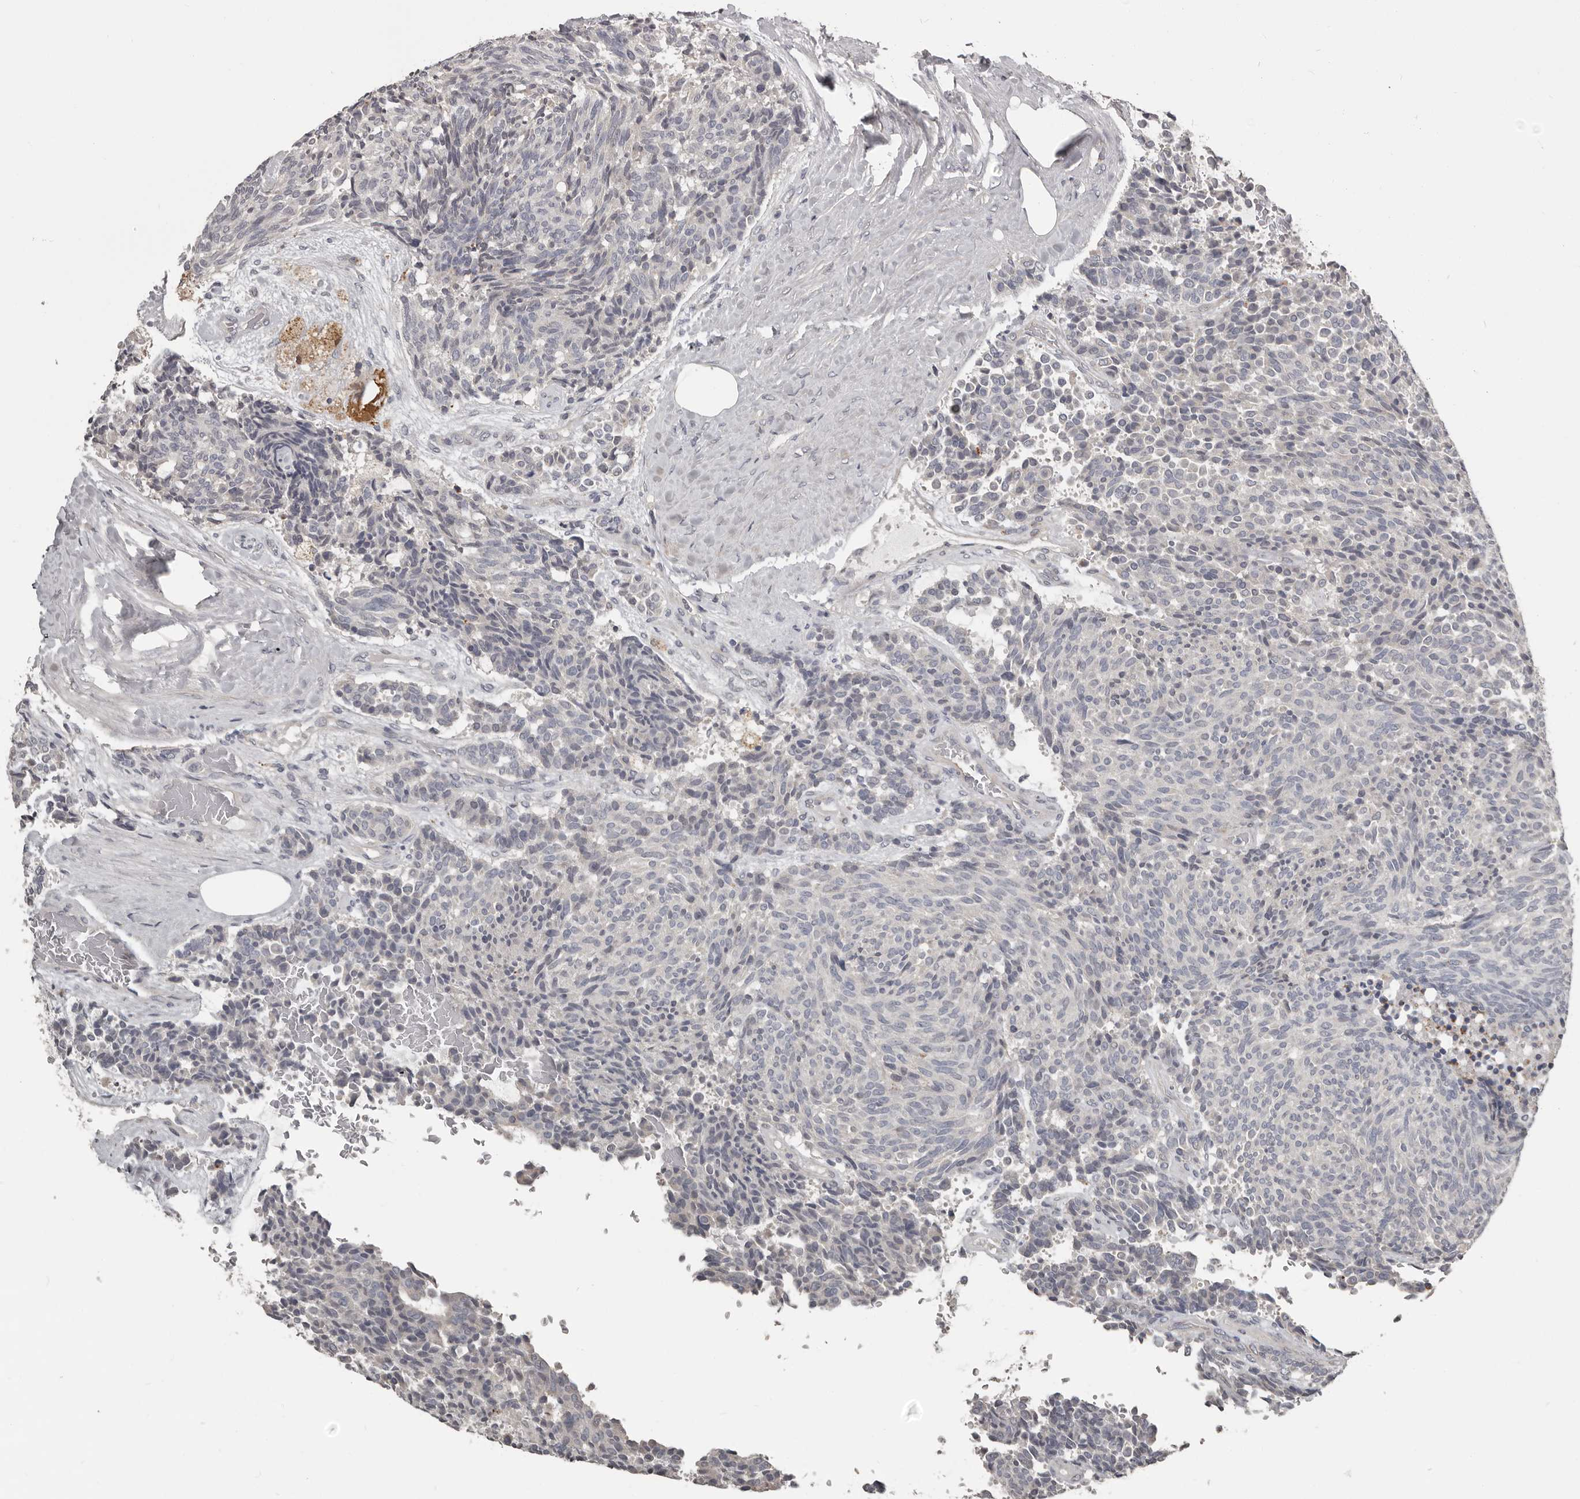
{"staining": {"intensity": "negative", "quantity": "none", "location": "none"}, "tissue": "carcinoid", "cell_type": "Tumor cells", "image_type": "cancer", "snomed": [{"axis": "morphology", "description": "Carcinoid, malignant, NOS"}, {"axis": "topography", "description": "Pancreas"}], "caption": "DAB (3,3'-diaminobenzidine) immunohistochemical staining of human carcinoid reveals no significant staining in tumor cells.", "gene": "KCNJ8", "patient": {"sex": "female", "age": 54}}